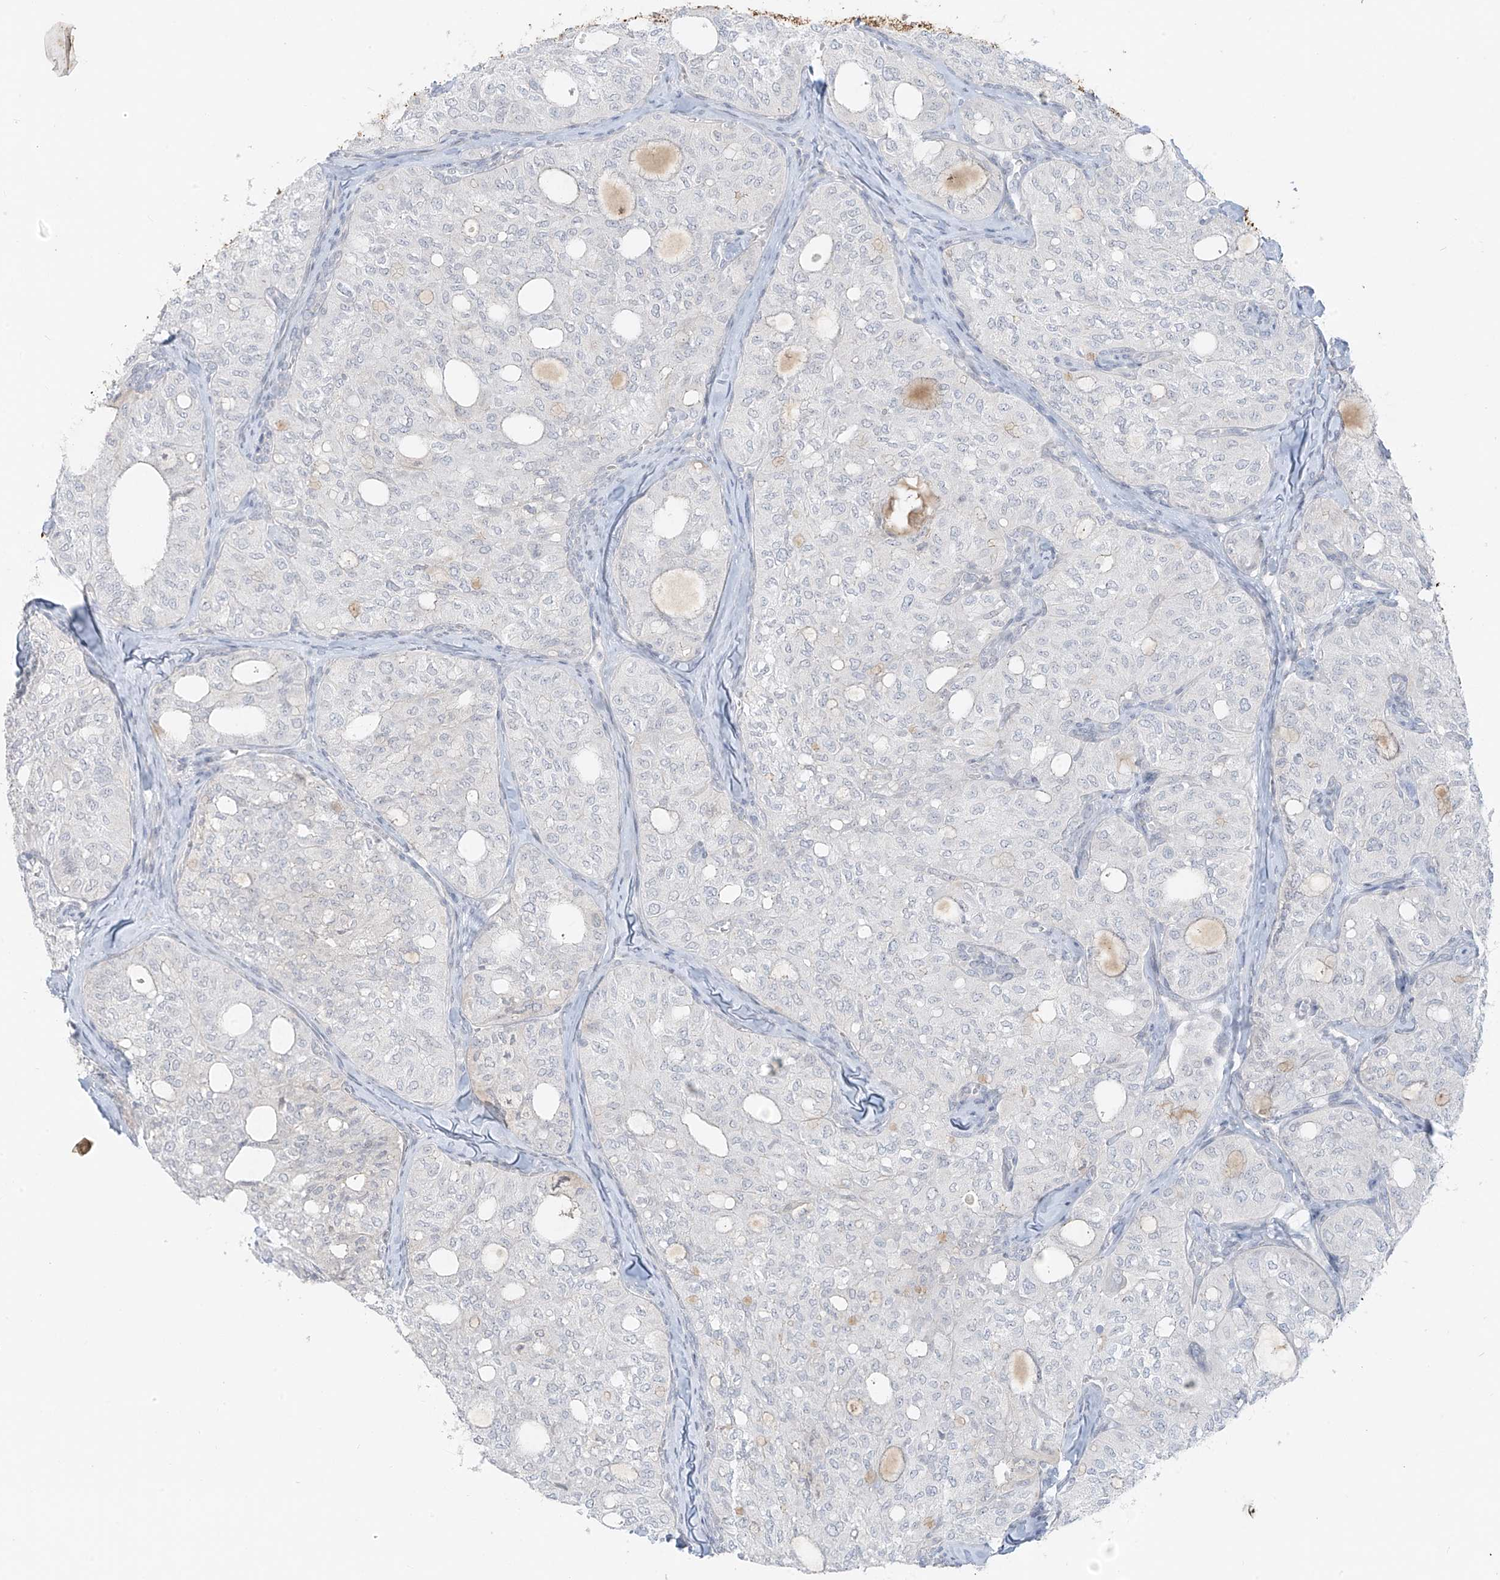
{"staining": {"intensity": "negative", "quantity": "none", "location": "none"}, "tissue": "thyroid cancer", "cell_type": "Tumor cells", "image_type": "cancer", "snomed": [{"axis": "morphology", "description": "Follicular adenoma carcinoma, NOS"}, {"axis": "topography", "description": "Thyroid gland"}], "caption": "Tumor cells are negative for brown protein staining in thyroid cancer (follicular adenoma carcinoma).", "gene": "OSBPL7", "patient": {"sex": "male", "age": 75}}